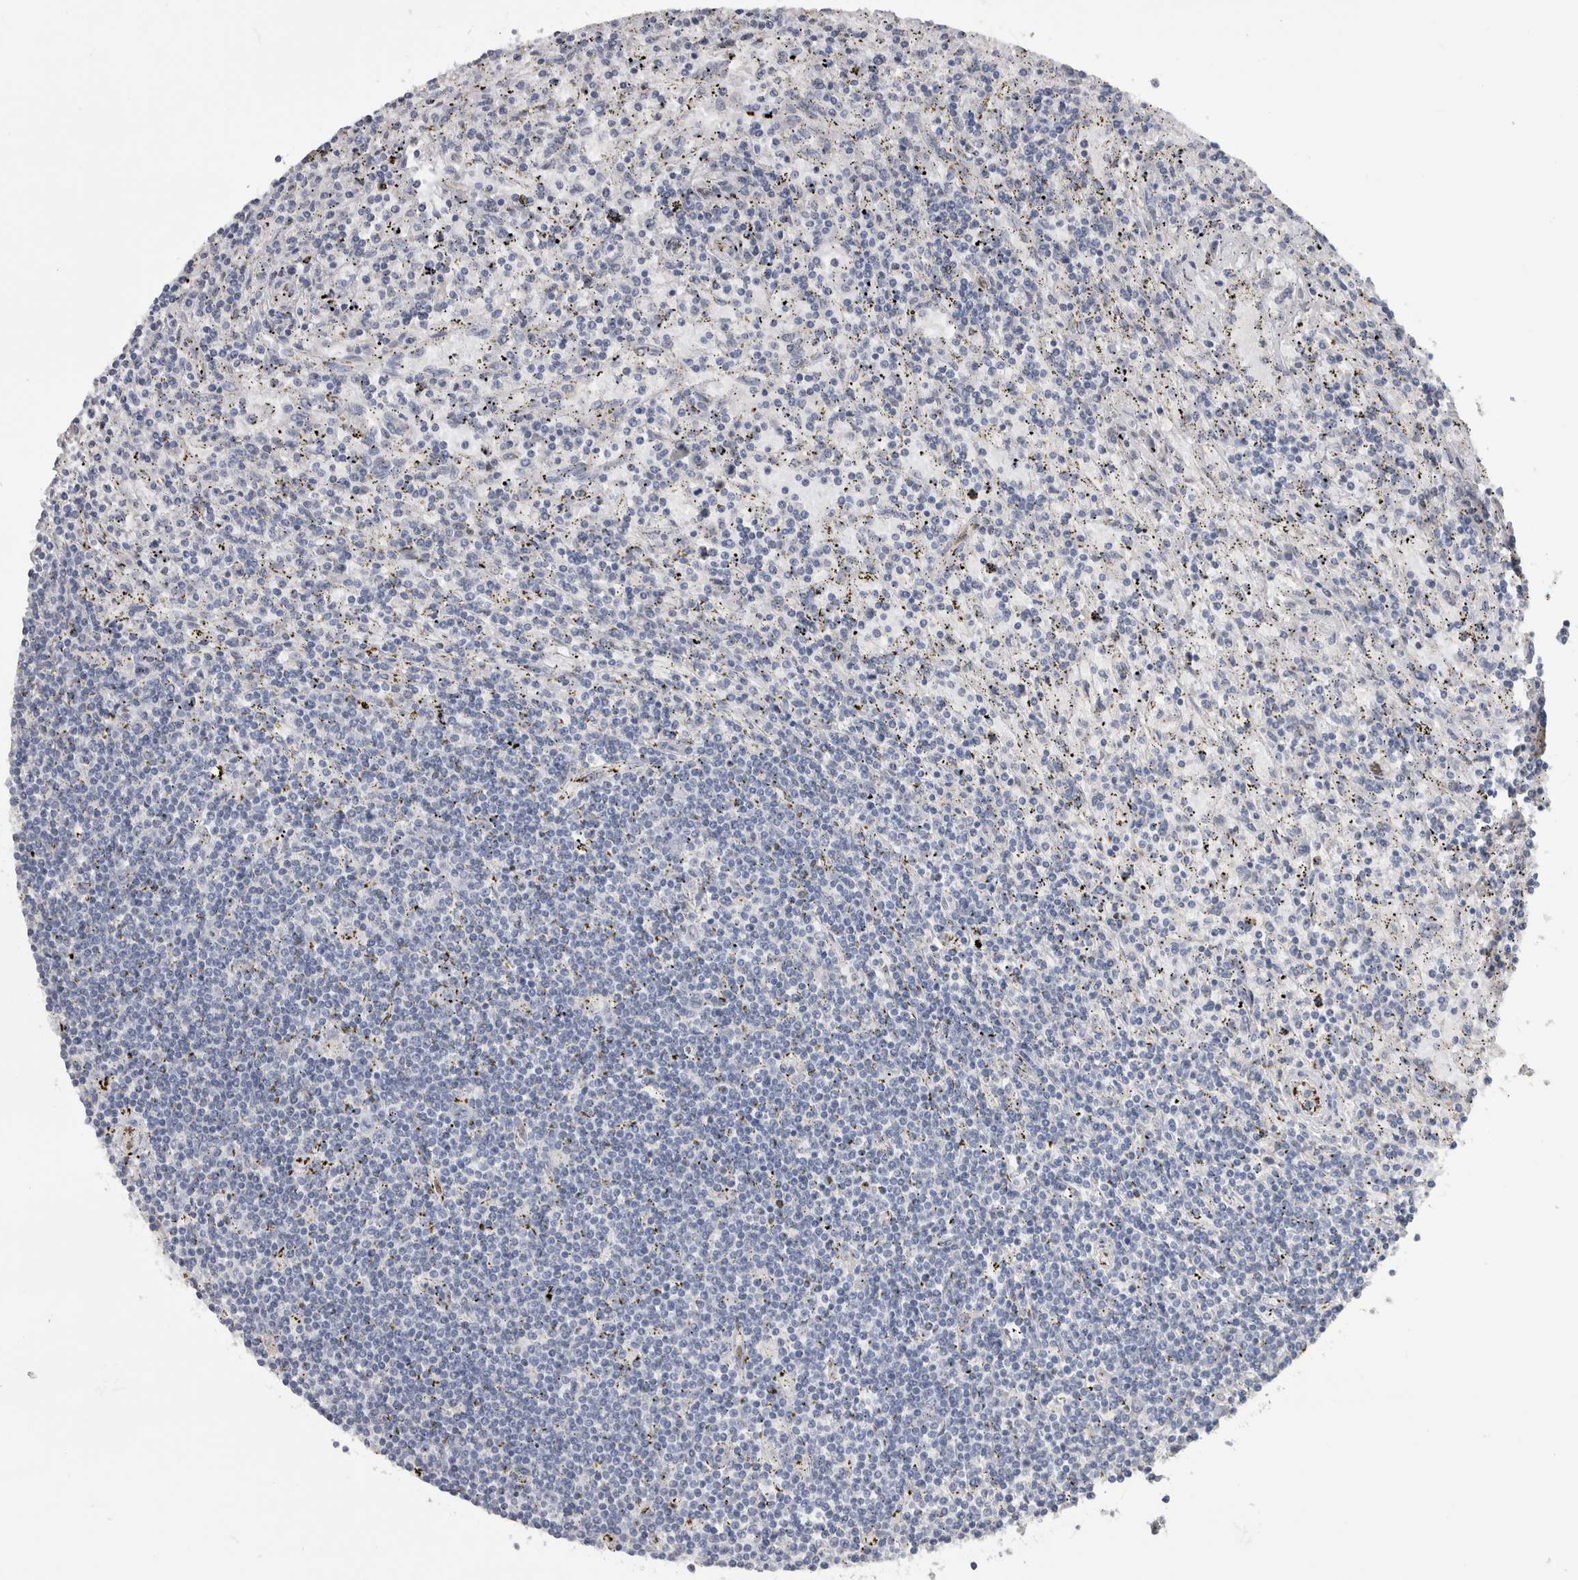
{"staining": {"intensity": "negative", "quantity": "none", "location": "none"}, "tissue": "lymphoma", "cell_type": "Tumor cells", "image_type": "cancer", "snomed": [{"axis": "morphology", "description": "Malignant lymphoma, non-Hodgkin's type, Low grade"}, {"axis": "topography", "description": "Spleen"}], "caption": "Histopathology image shows no significant protein positivity in tumor cells of low-grade malignant lymphoma, non-Hodgkin's type.", "gene": "IL33", "patient": {"sex": "male", "age": 76}}